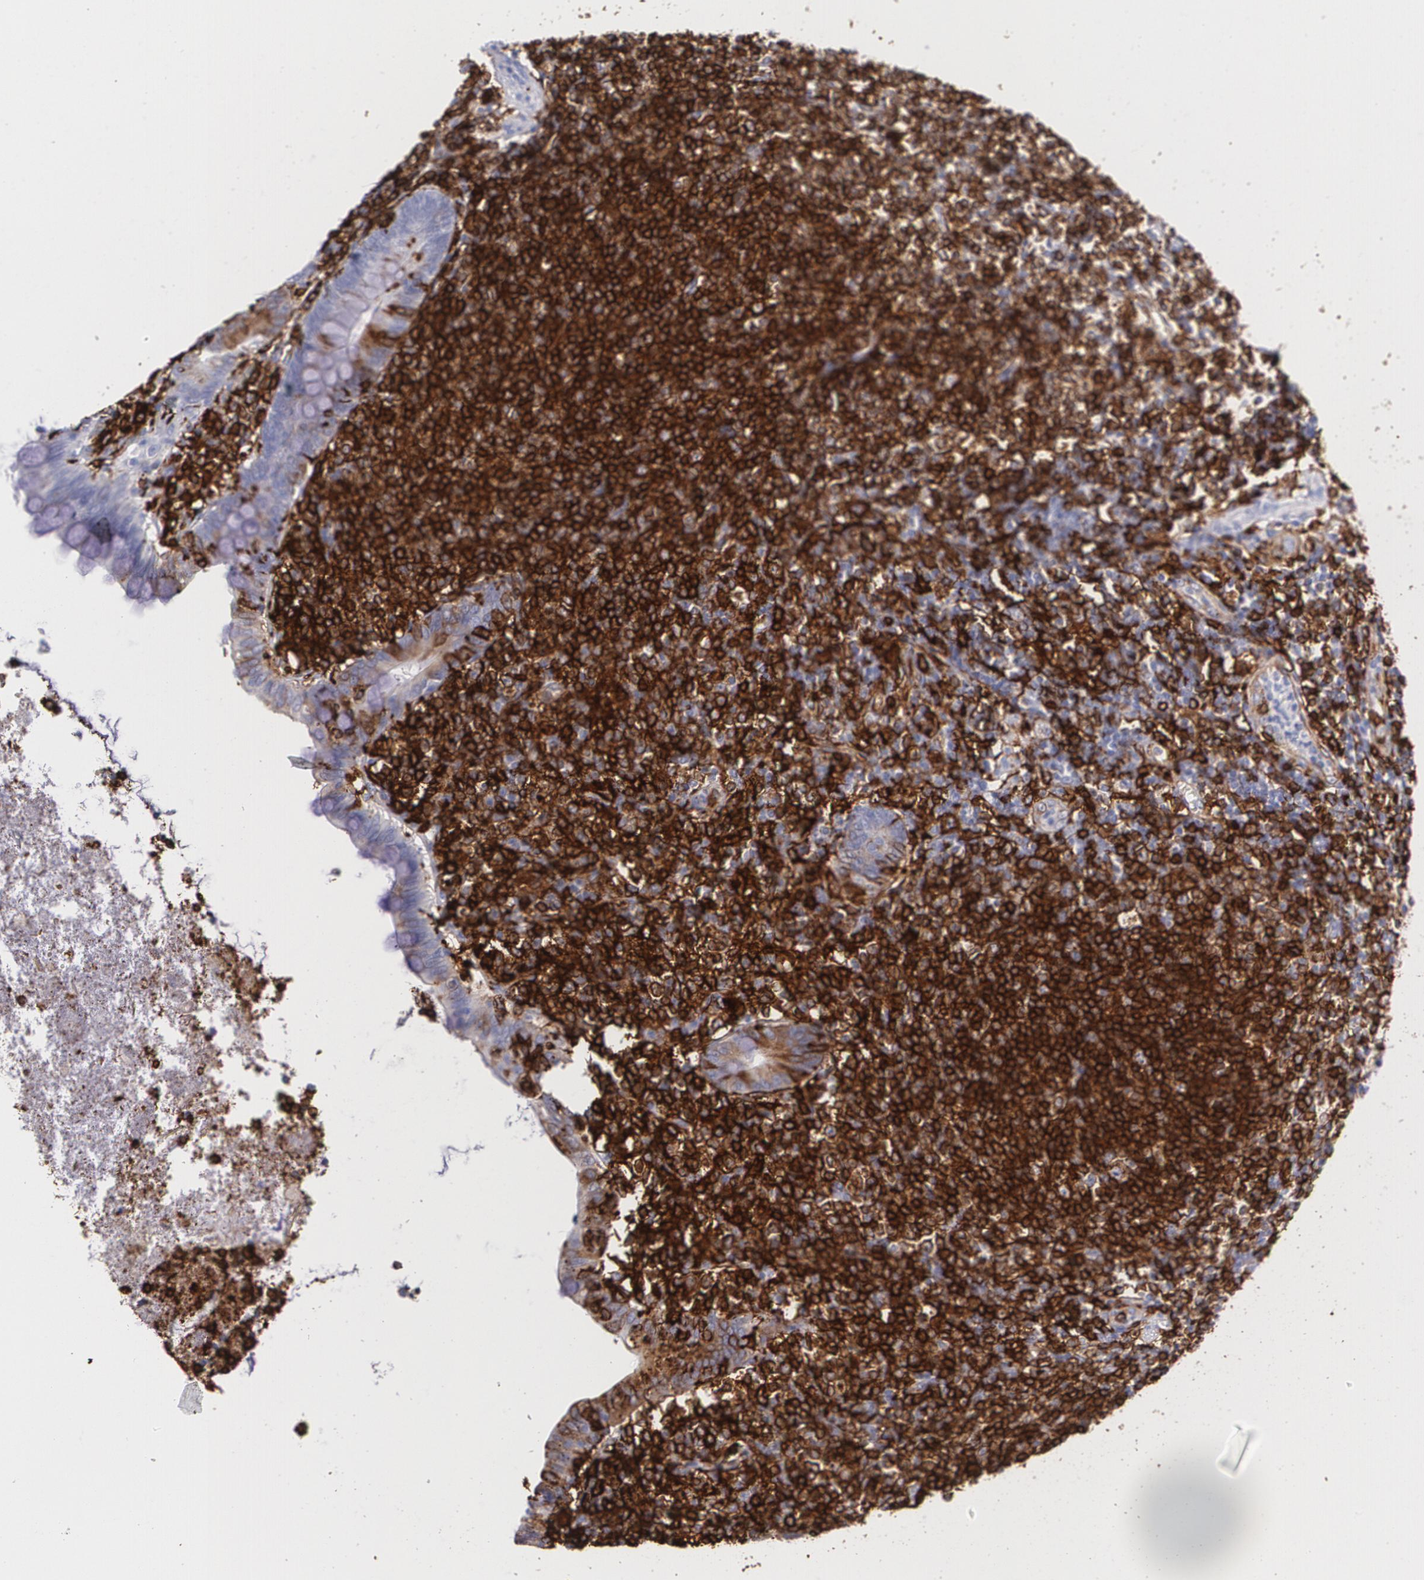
{"staining": {"intensity": "weak", "quantity": ">75%", "location": "cytoplasmic/membranous"}, "tissue": "appendix", "cell_type": "Glandular cells", "image_type": "normal", "snomed": [{"axis": "morphology", "description": "Normal tissue, NOS"}, {"axis": "topography", "description": "Appendix"}], "caption": "Weak cytoplasmic/membranous staining is present in about >75% of glandular cells in unremarkable appendix.", "gene": "HLA", "patient": {"sex": "female", "age": 66}}